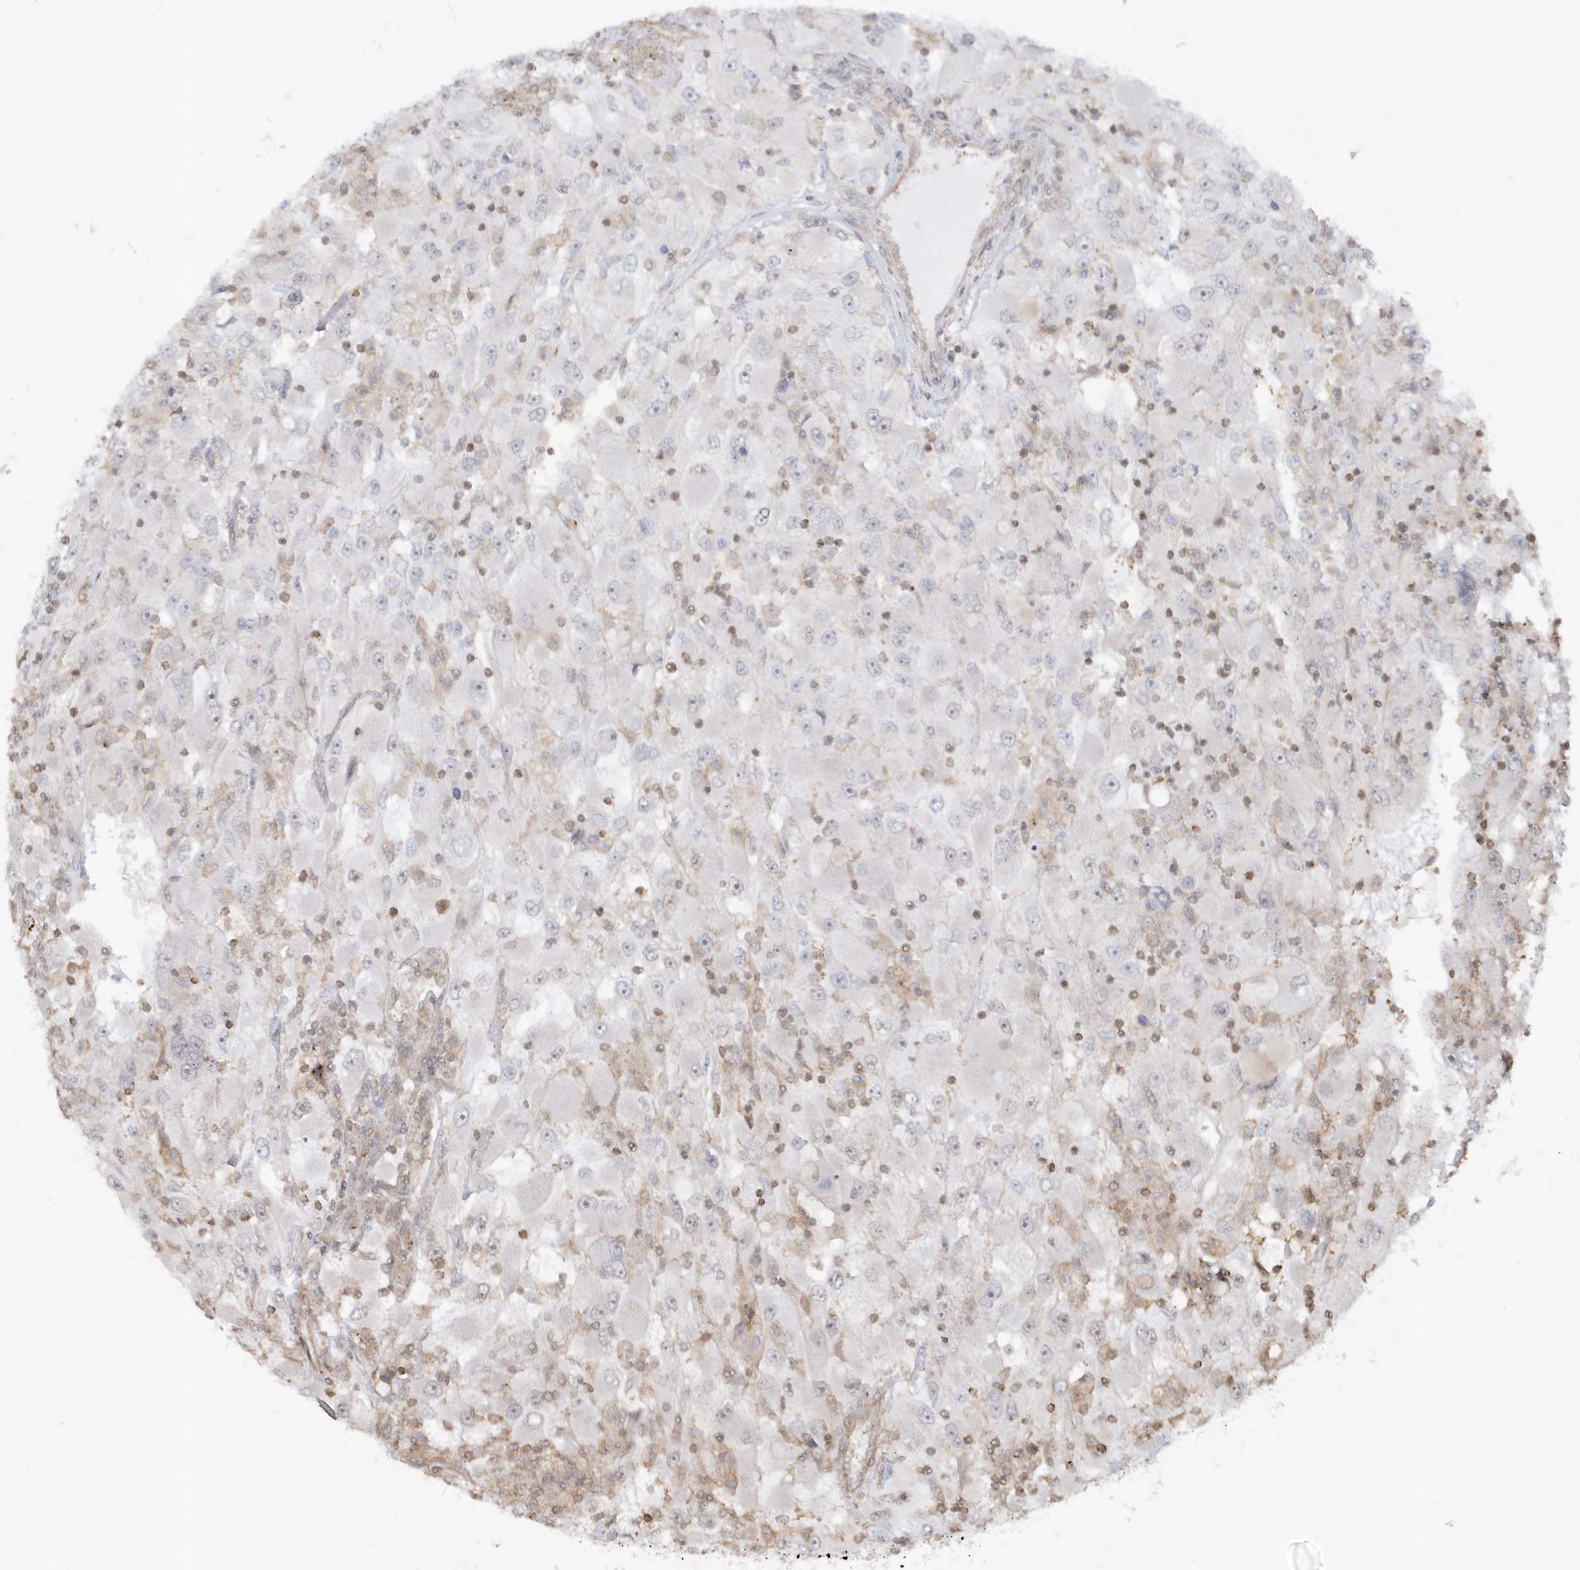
{"staining": {"intensity": "negative", "quantity": "none", "location": "none"}, "tissue": "renal cancer", "cell_type": "Tumor cells", "image_type": "cancer", "snomed": [{"axis": "morphology", "description": "Adenocarcinoma, NOS"}, {"axis": "topography", "description": "Kidney"}], "caption": "Immunohistochemistry (IHC) image of human renal cancer (adenocarcinoma) stained for a protein (brown), which demonstrates no positivity in tumor cells. The staining was performed using DAB to visualize the protein expression in brown, while the nuclei were stained in blue with hematoxylin (Magnification: 20x).", "gene": "BSN", "patient": {"sex": "female", "age": 52}}